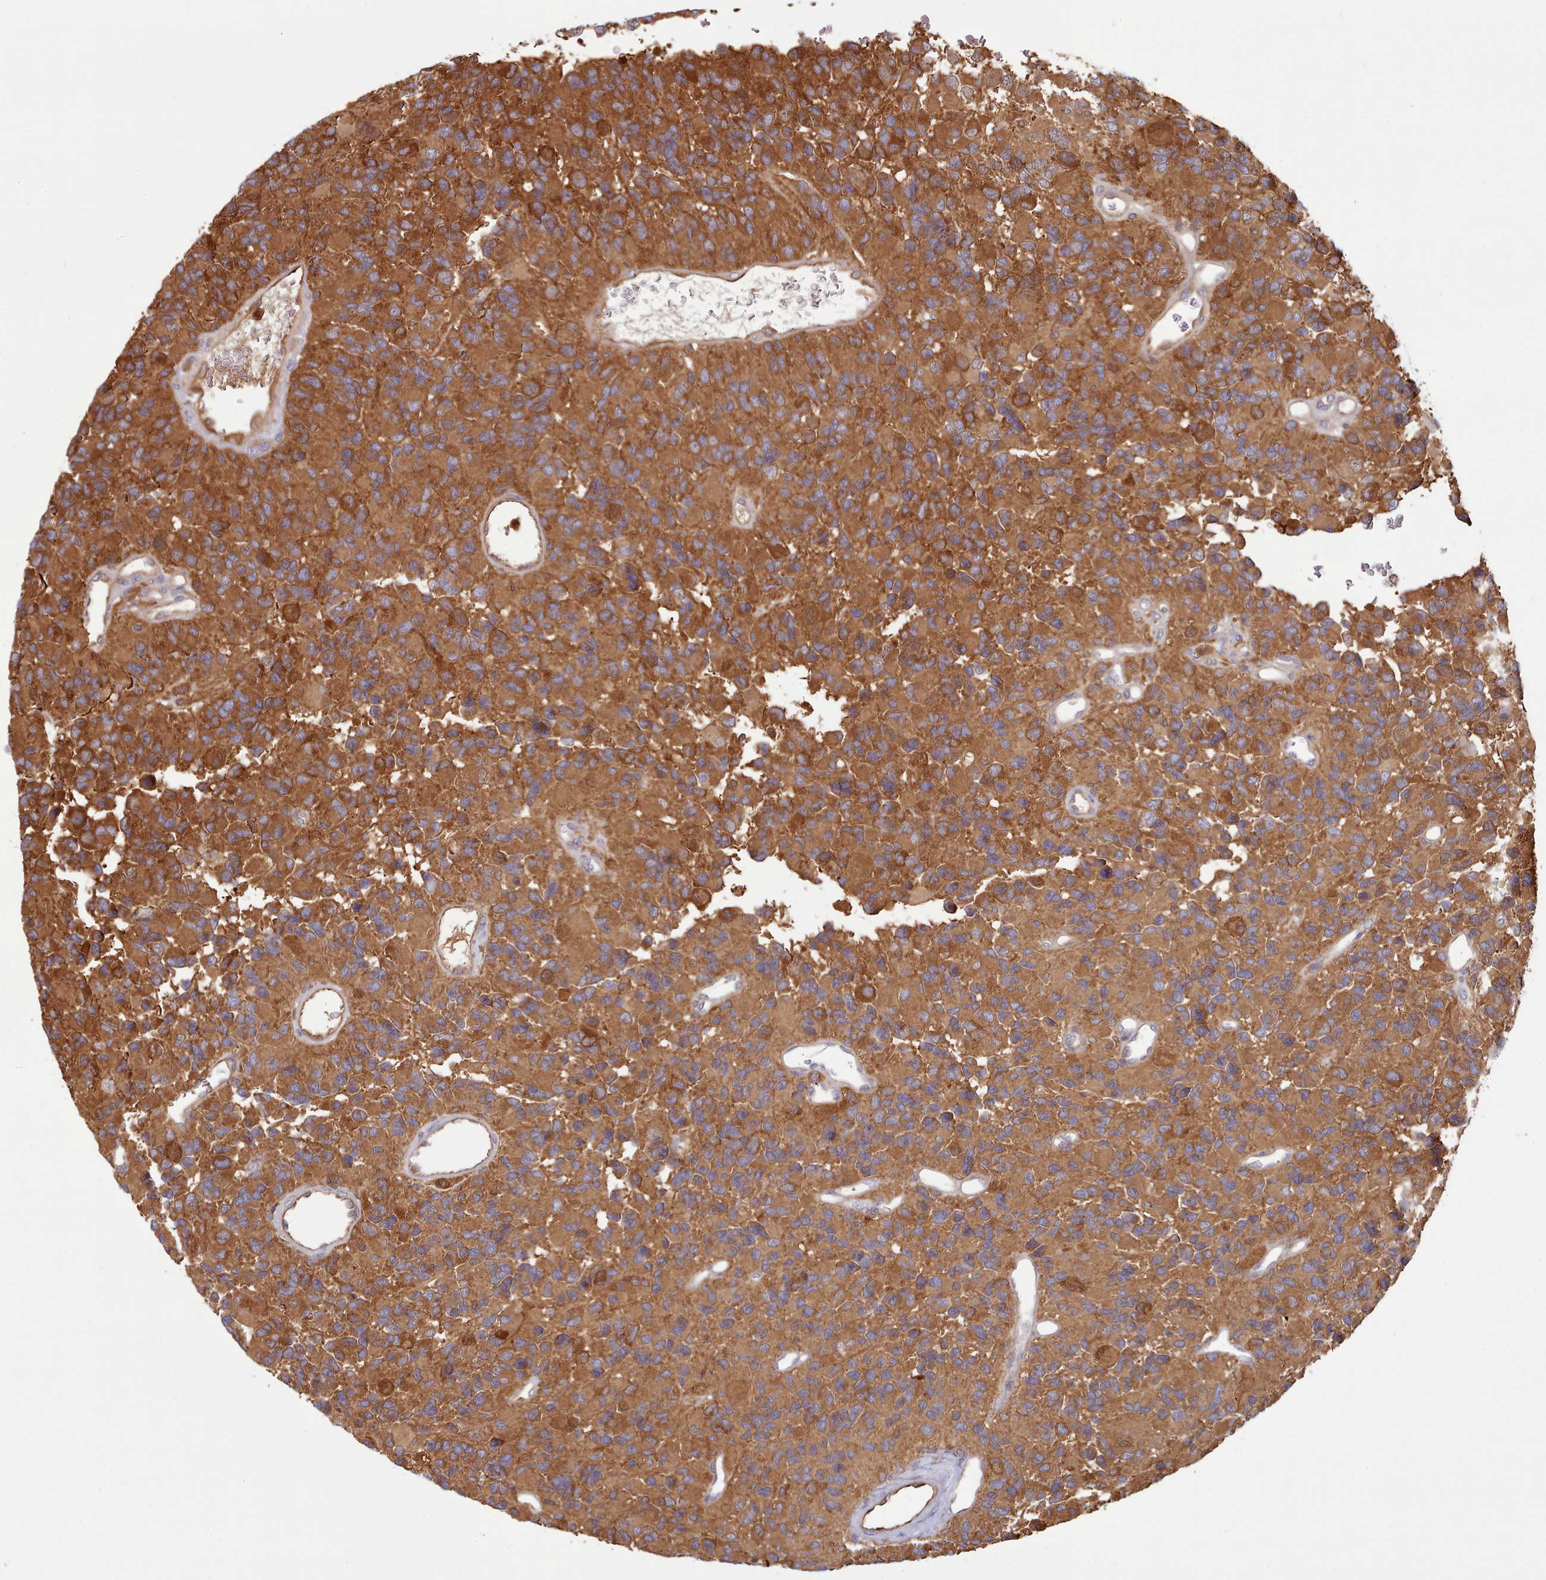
{"staining": {"intensity": "moderate", "quantity": ">75%", "location": "cytoplasmic/membranous"}, "tissue": "glioma", "cell_type": "Tumor cells", "image_type": "cancer", "snomed": [{"axis": "morphology", "description": "Glioma, malignant, High grade"}, {"axis": "topography", "description": "Brain"}], "caption": "Brown immunohistochemical staining in malignant glioma (high-grade) reveals moderate cytoplasmic/membranous staining in approximately >75% of tumor cells. (DAB (3,3'-diaminobenzidine) = brown stain, brightfield microscopy at high magnification).", "gene": "SLC4A9", "patient": {"sex": "male", "age": 77}}